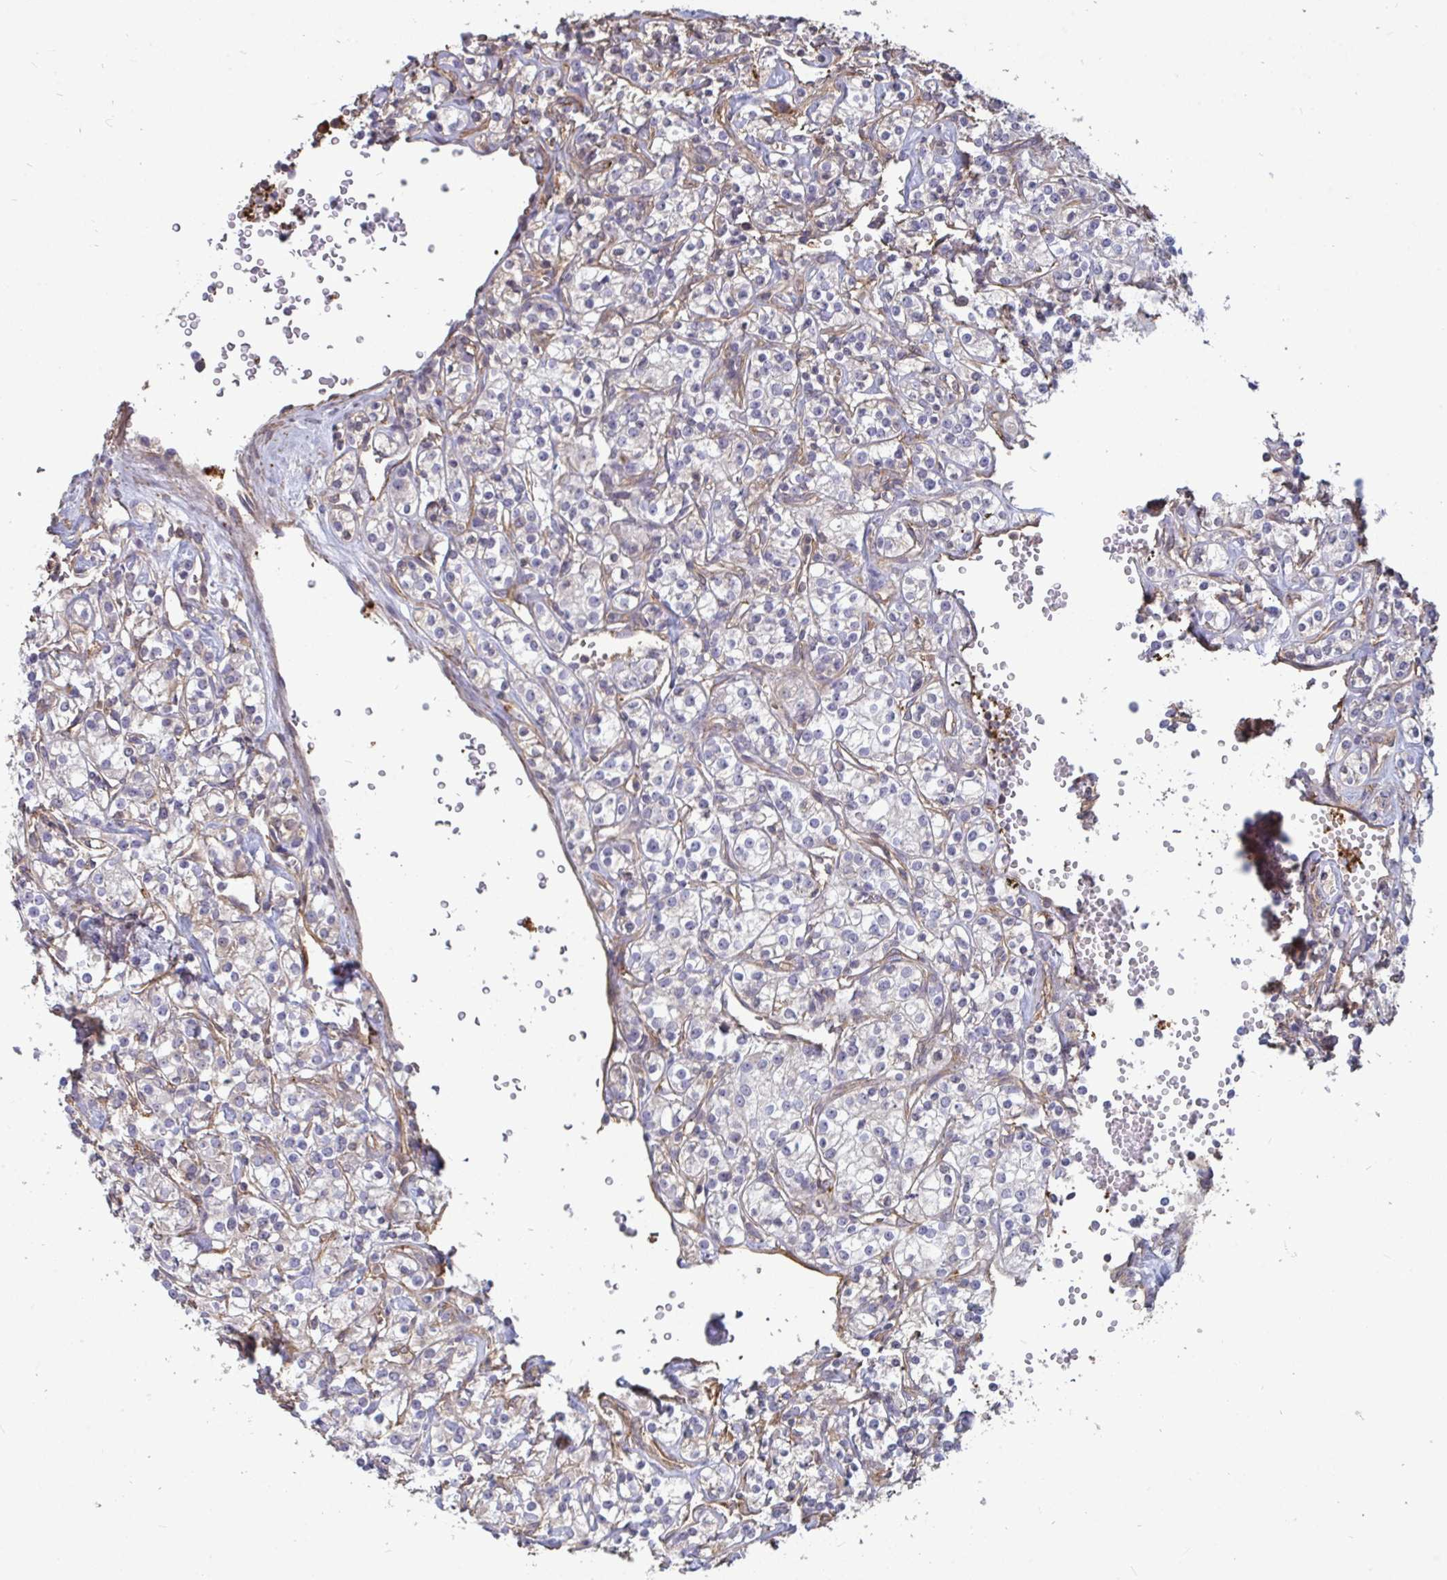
{"staining": {"intensity": "negative", "quantity": "none", "location": "none"}, "tissue": "renal cancer", "cell_type": "Tumor cells", "image_type": "cancer", "snomed": [{"axis": "morphology", "description": "Adenocarcinoma, NOS"}, {"axis": "topography", "description": "Kidney"}], "caption": "The micrograph displays no significant positivity in tumor cells of renal adenocarcinoma.", "gene": "ISCU", "patient": {"sex": "male", "age": 77}}